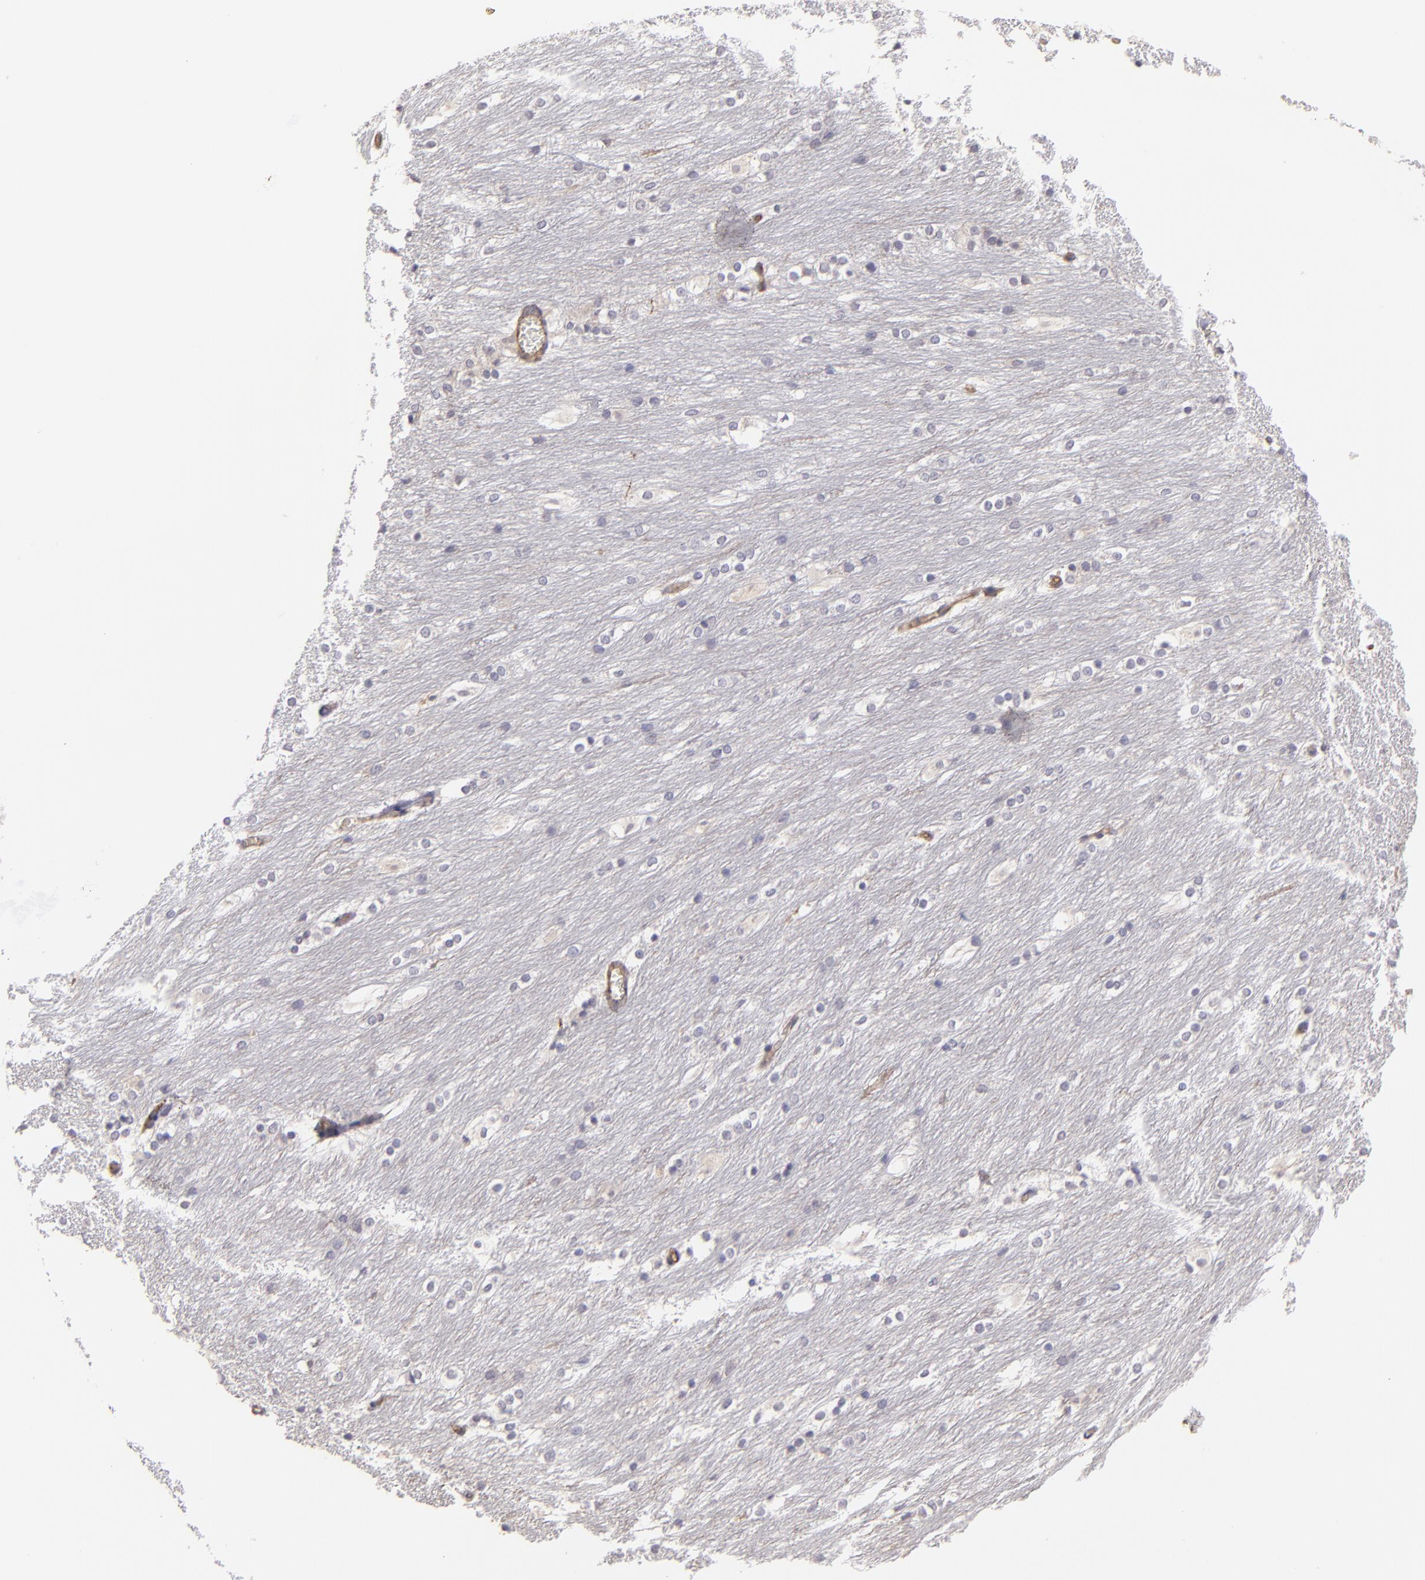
{"staining": {"intensity": "negative", "quantity": "none", "location": "none"}, "tissue": "caudate", "cell_type": "Glial cells", "image_type": "normal", "snomed": [{"axis": "morphology", "description": "Normal tissue, NOS"}, {"axis": "topography", "description": "Lateral ventricle wall"}], "caption": "Immunohistochemistry photomicrograph of normal caudate stained for a protein (brown), which reveals no staining in glial cells.", "gene": "DYSF", "patient": {"sex": "female", "age": 19}}